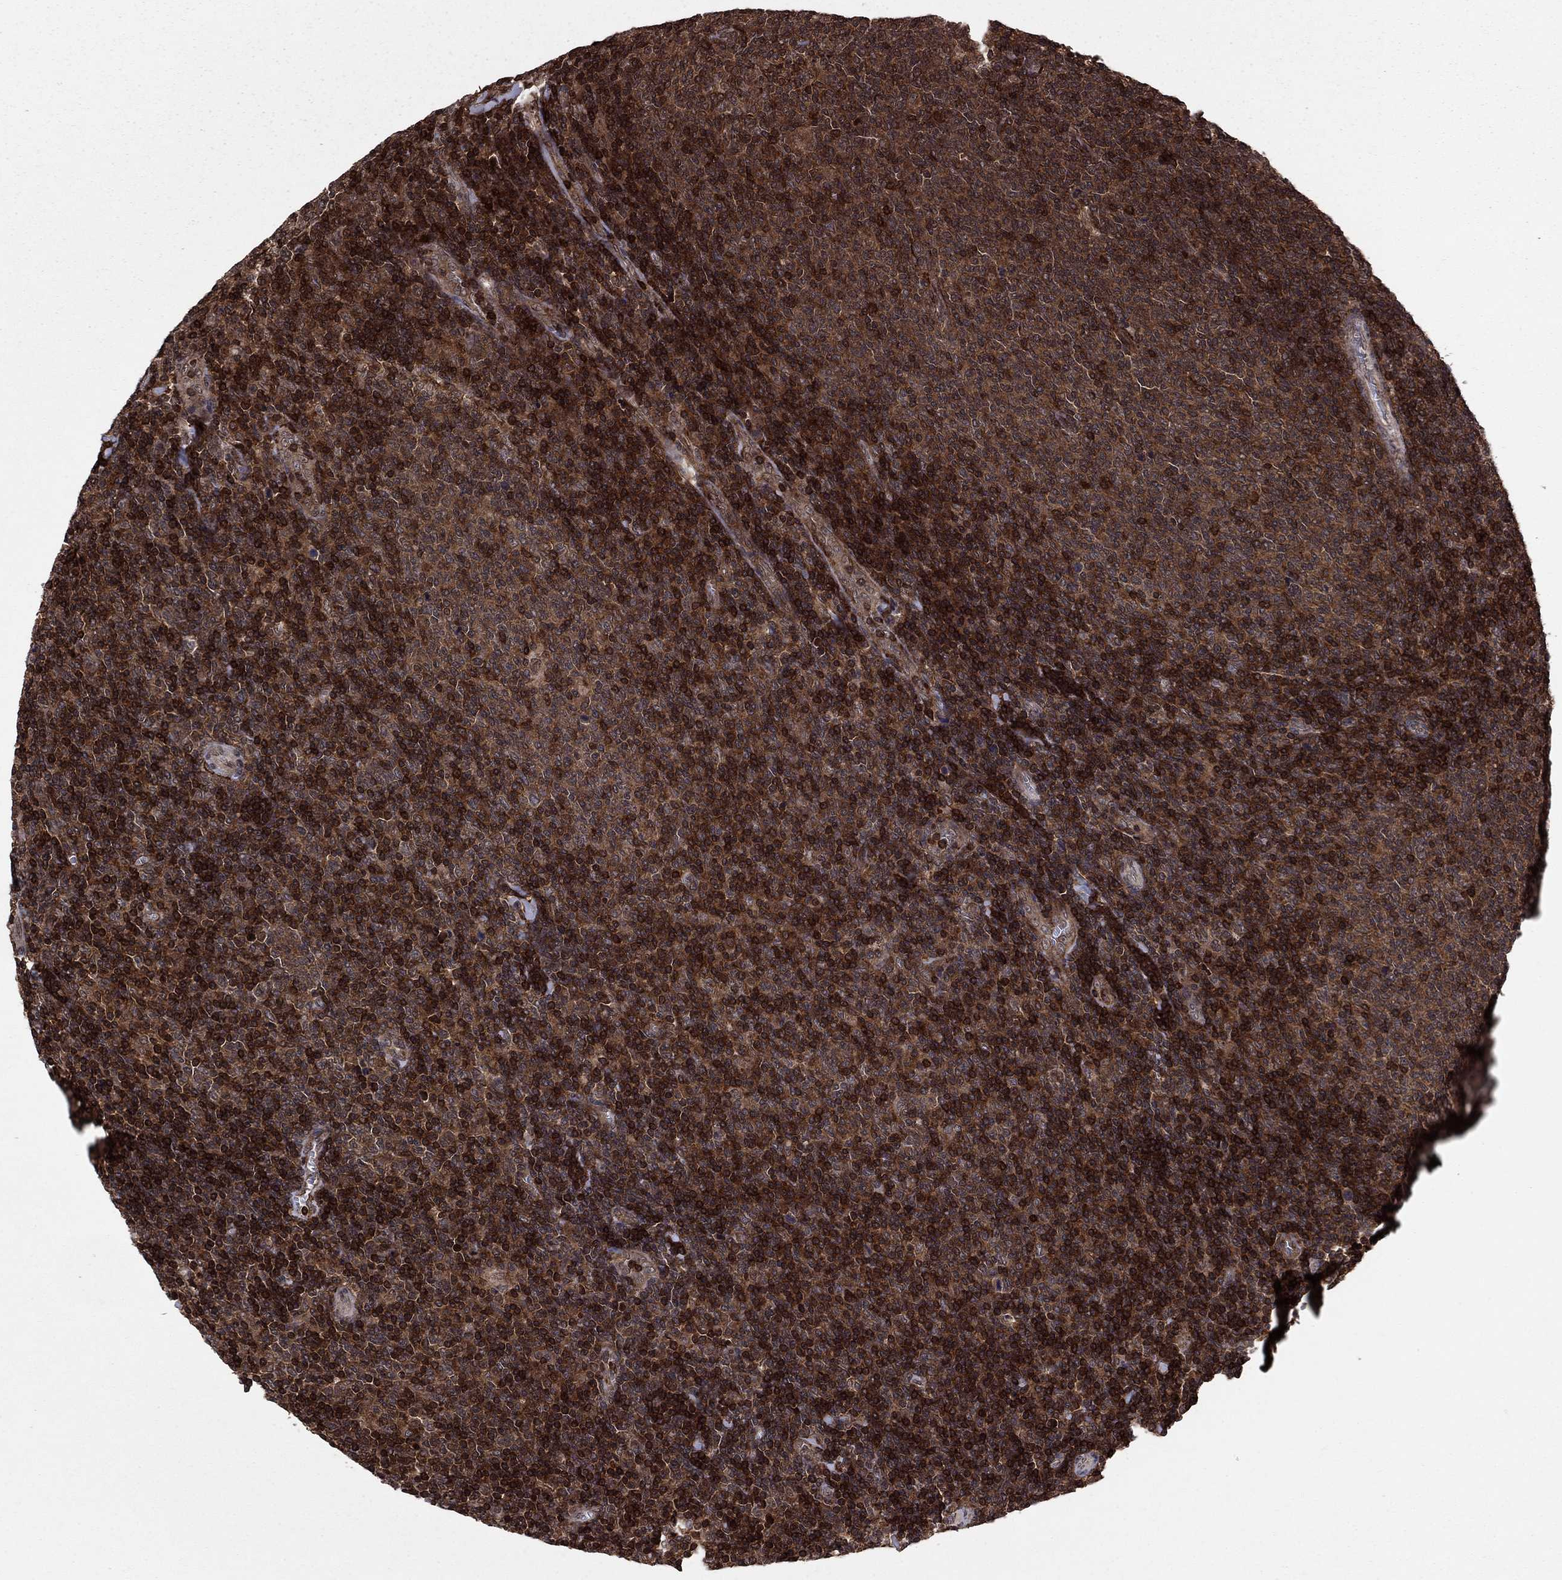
{"staining": {"intensity": "strong", "quantity": ">75%", "location": "cytoplasmic/membranous"}, "tissue": "lymphoma", "cell_type": "Tumor cells", "image_type": "cancer", "snomed": [{"axis": "morphology", "description": "Malignant lymphoma, non-Hodgkin's type, Low grade"}, {"axis": "topography", "description": "Lymph node"}], "caption": "This is a photomicrograph of immunohistochemistry (IHC) staining of lymphoma, which shows strong expression in the cytoplasmic/membranous of tumor cells.", "gene": "SSX2IP", "patient": {"sex": "male", "age": 52}}